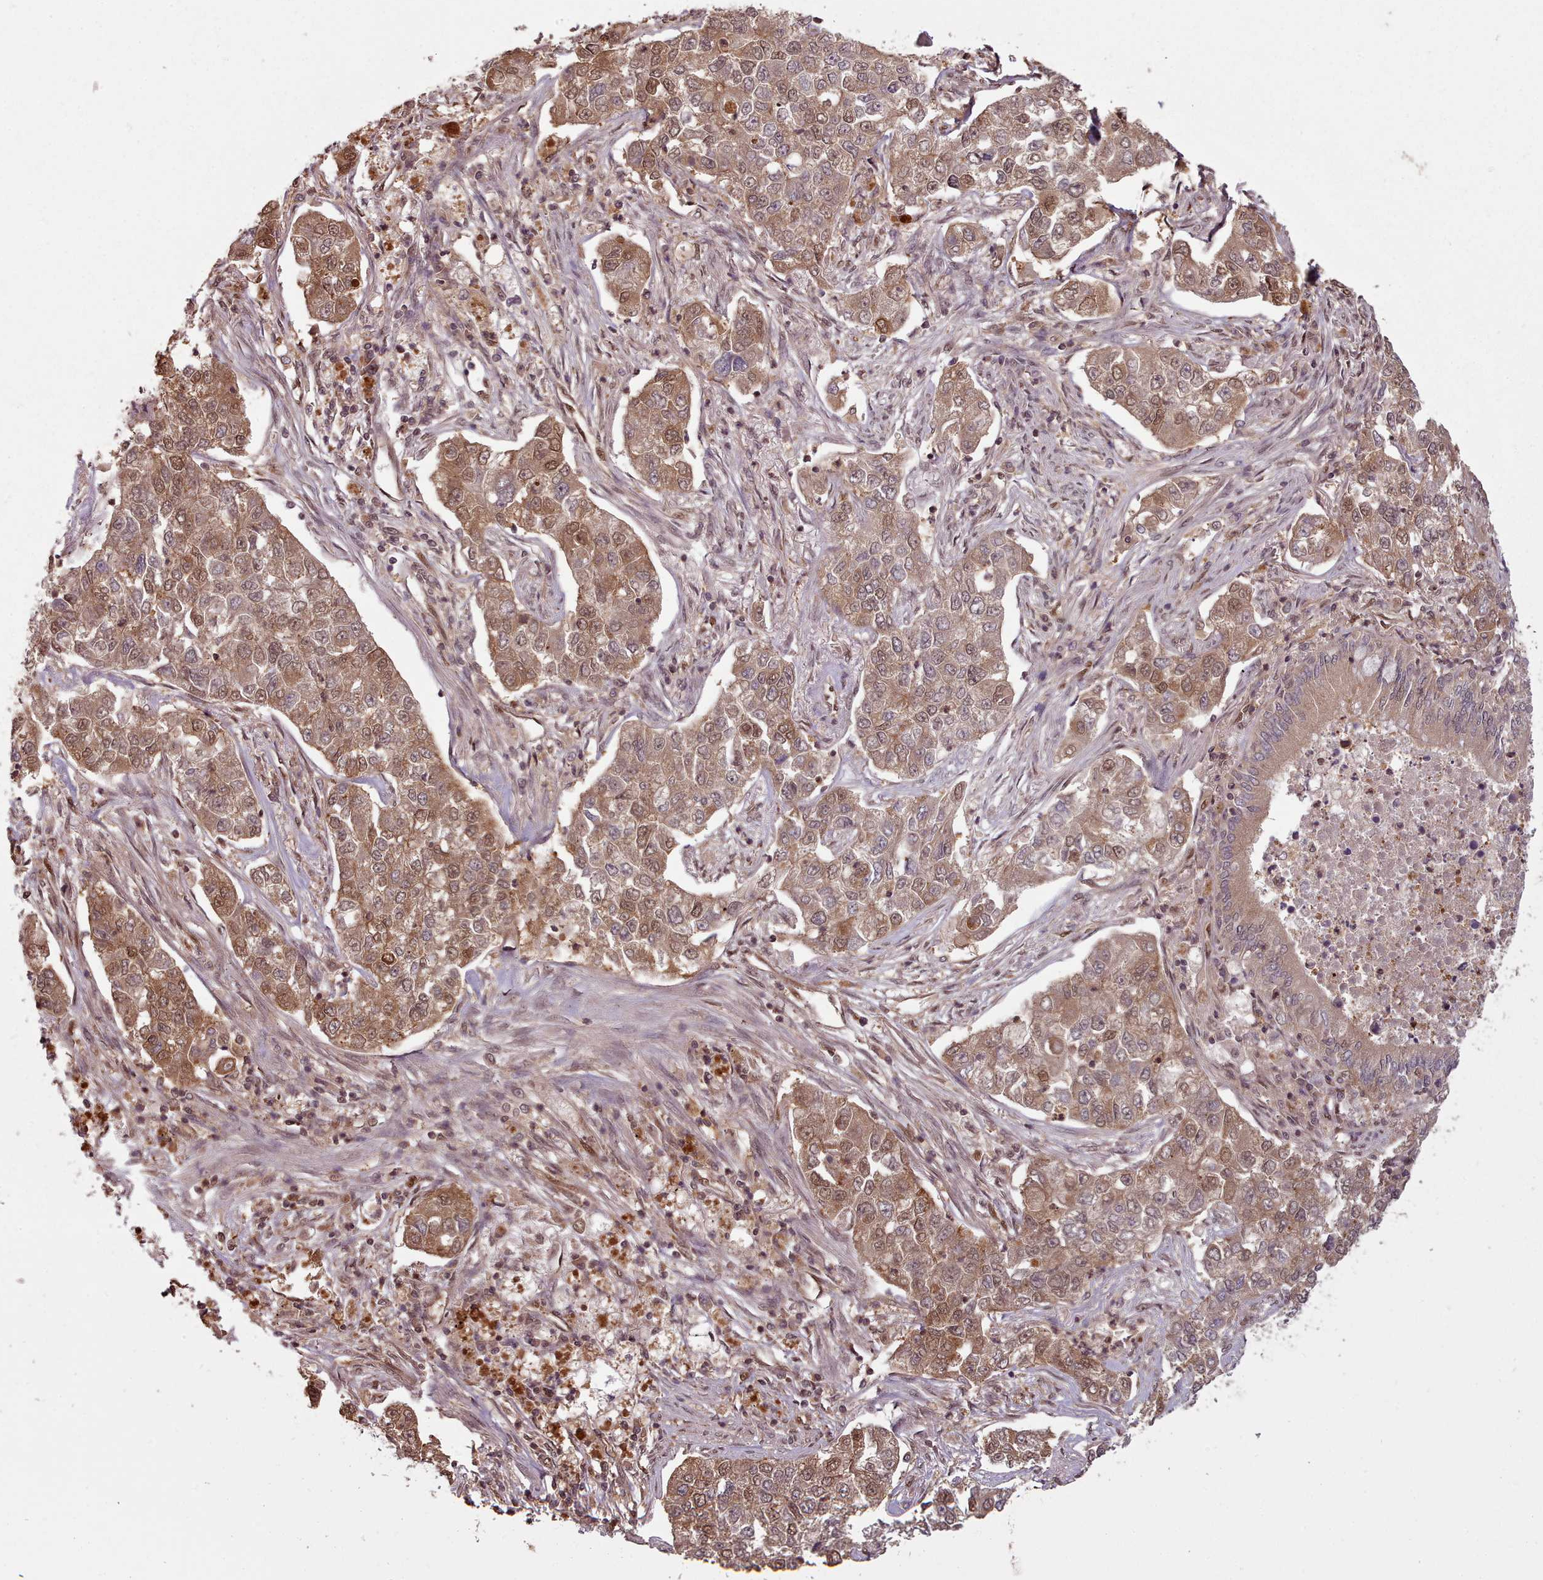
{"staining": {"intensity": "moderate", "quantity": ">75%", "location": "cytoplasmic/membranous,nuclear"}, "tissue": "lung cancer", "cell_type": "Tumor cells", "image_type": "cancer", "snomed": [{"axis": "morphology", "description": "Squamous cell carcinoma, NOS"}, {"axis": "topography", "description": "Lung"}], "caption": "Protein expression analysis of human lung squamous cell carcinoma reveals moderate cytoplasmic/membranous and nuclear positivity in approximately >75% of tumor cells. The protein of interest is stained brown, and the nuclei are stained in blue (DAB IHC with brightfield microscopy, high magnification).", "gene": "RPS27A", "patient": {"sex": "male", "age": 74}}